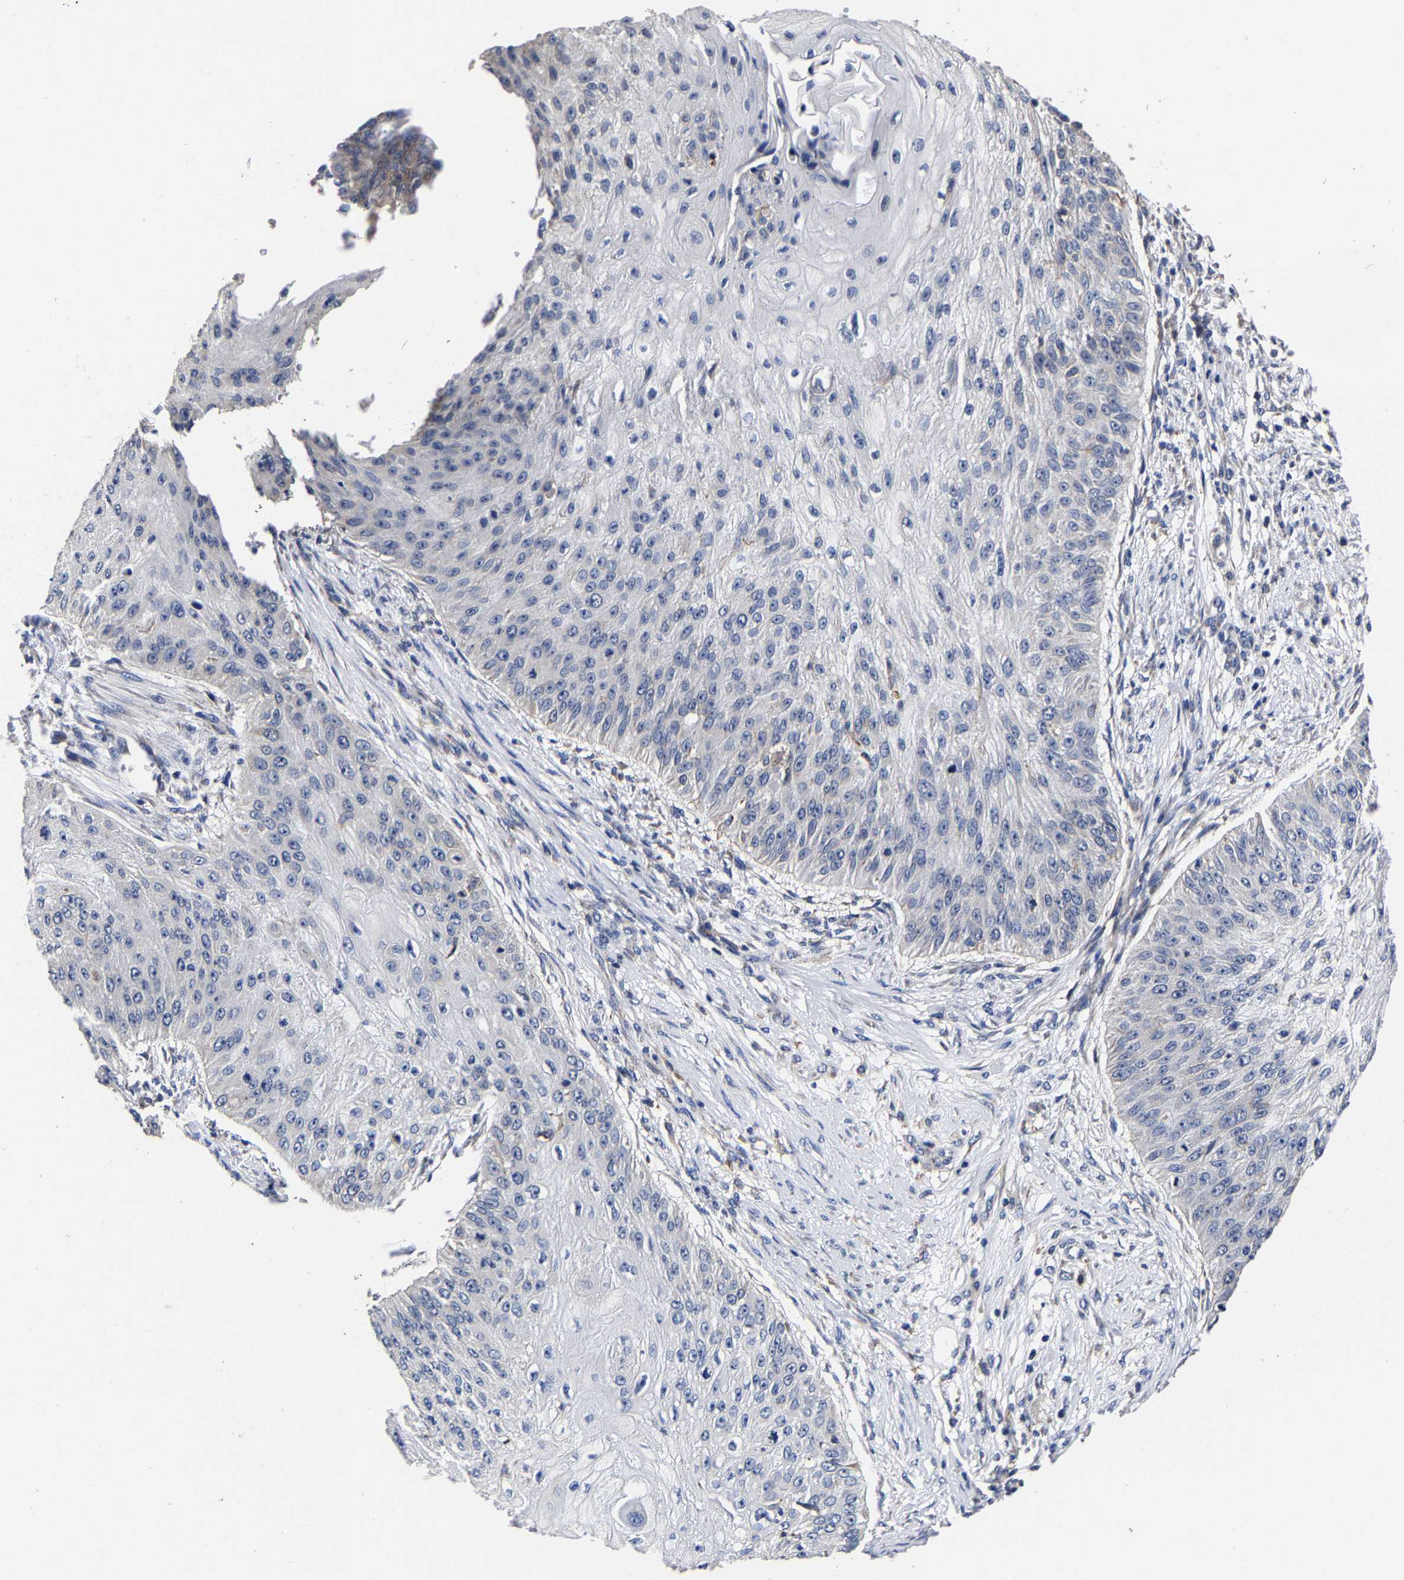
{"staining": {"intensity": "negative", "quantity": "none", "location": "none"}, "tissue": "skin cancer", "cell_type": "Tumor cells", "image_type": "cancer", "snomed": [{"axis": "morphology", "description": "Squamous cell carcinoma, NOS"}, {"axis": "topography", "description": "Skin"}], "caption": "Immunohistochemistry image of neoplastic tissue: human skin squamous cell carcinoma stained with DAB displays no significant protein expression in tumor cells. (DAB (3,3'-diaminobenzidine) IHC with hematoxylin counter stain).", "gene": "AASS", "patient": {"sex": "female", "age": 80}}